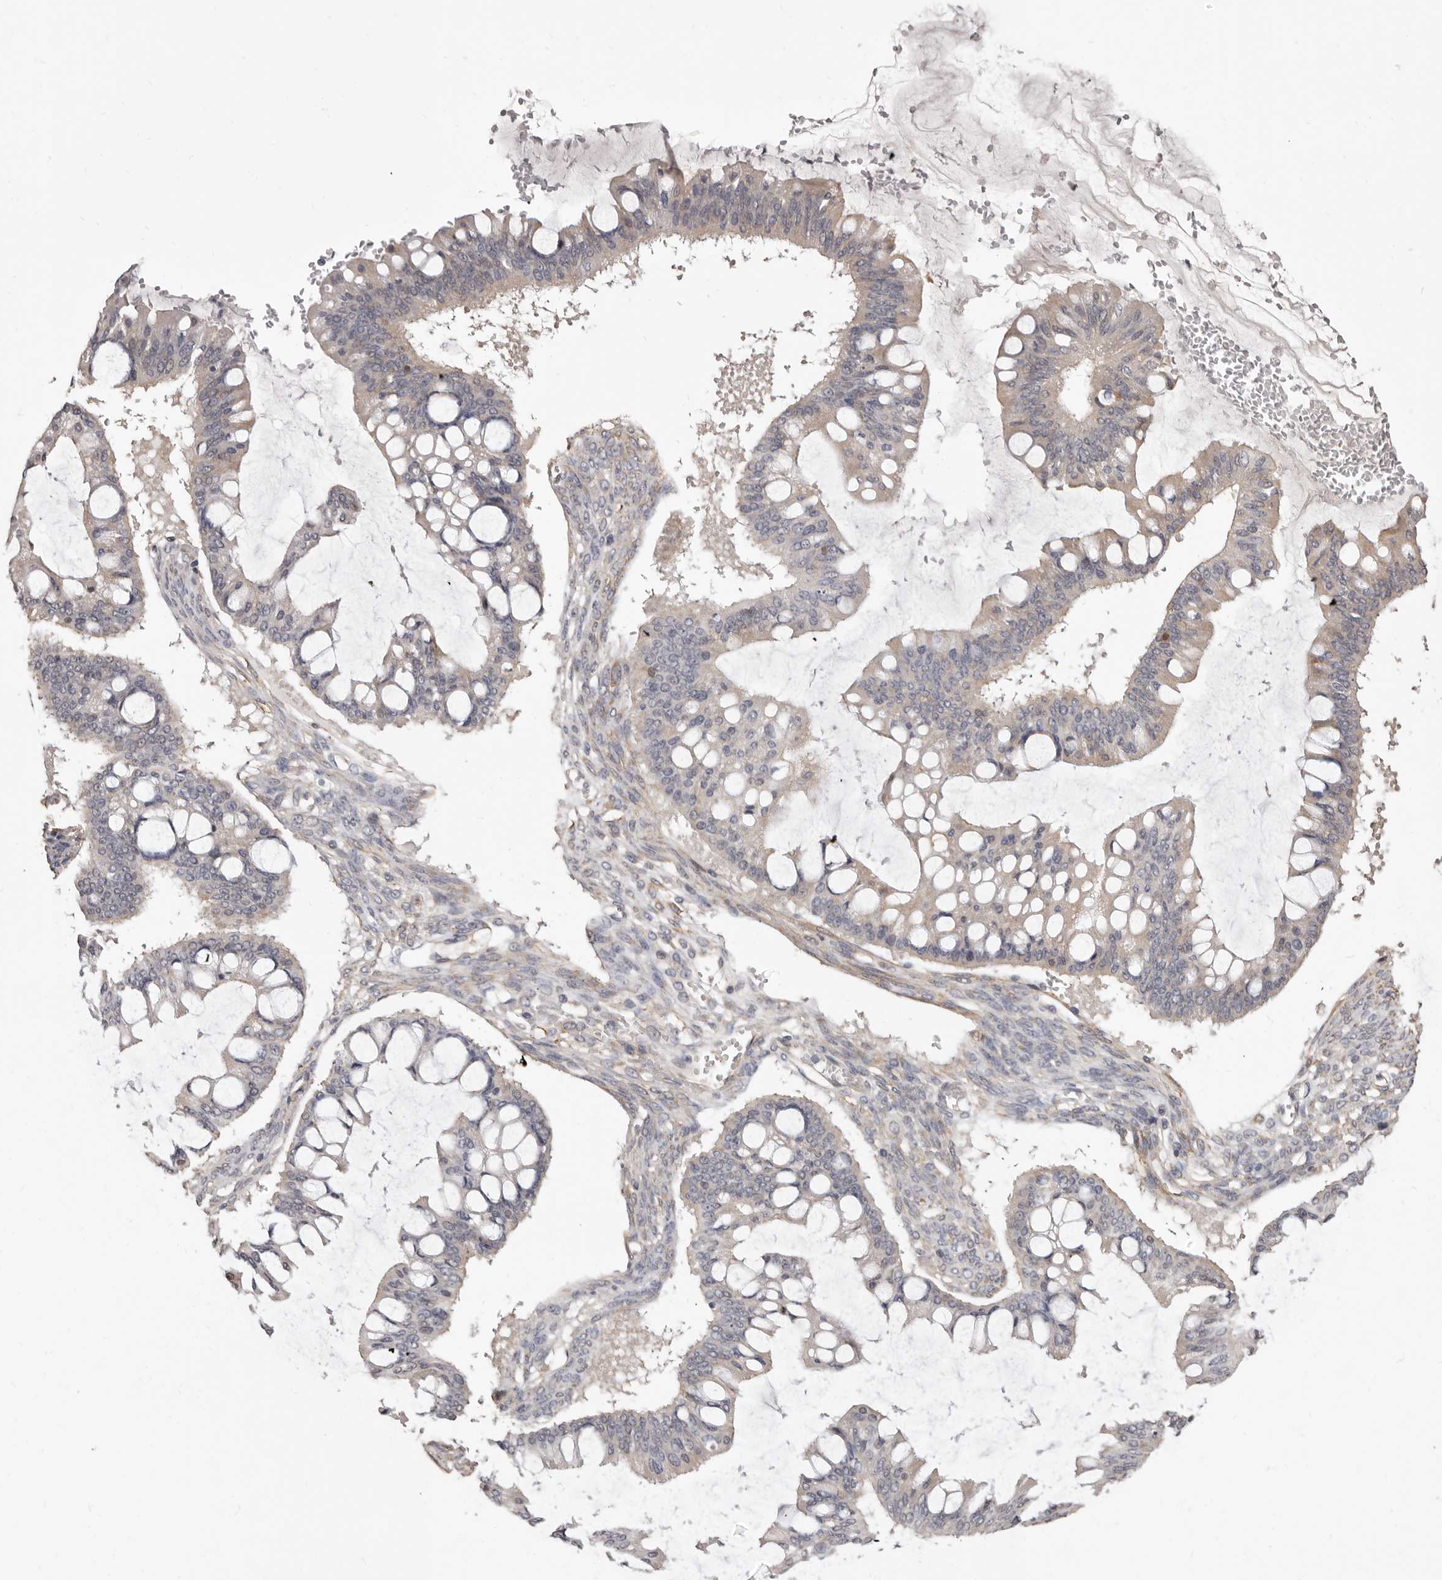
{"staining": {"intensity": "weak", "quantity": "<25%", "location": "cytoplasmic/membranous"}, "tissue": "ovarian cancer", "cell_type": "Tumor cells", "image_type": "cancer", "snomed": [{"axis": "morphology", "description": "Cystadenocarcinoma, mucinous, NOS"}, {"axis": "topography", "description": "Ovary"}], "caption": "The micrograph displays no significant staining in tumor cells of mucinous cystadenocarcinoma (ovarian).", "gene": "KHDRBS2", "patient": {"sex": "female", "age": 73}}